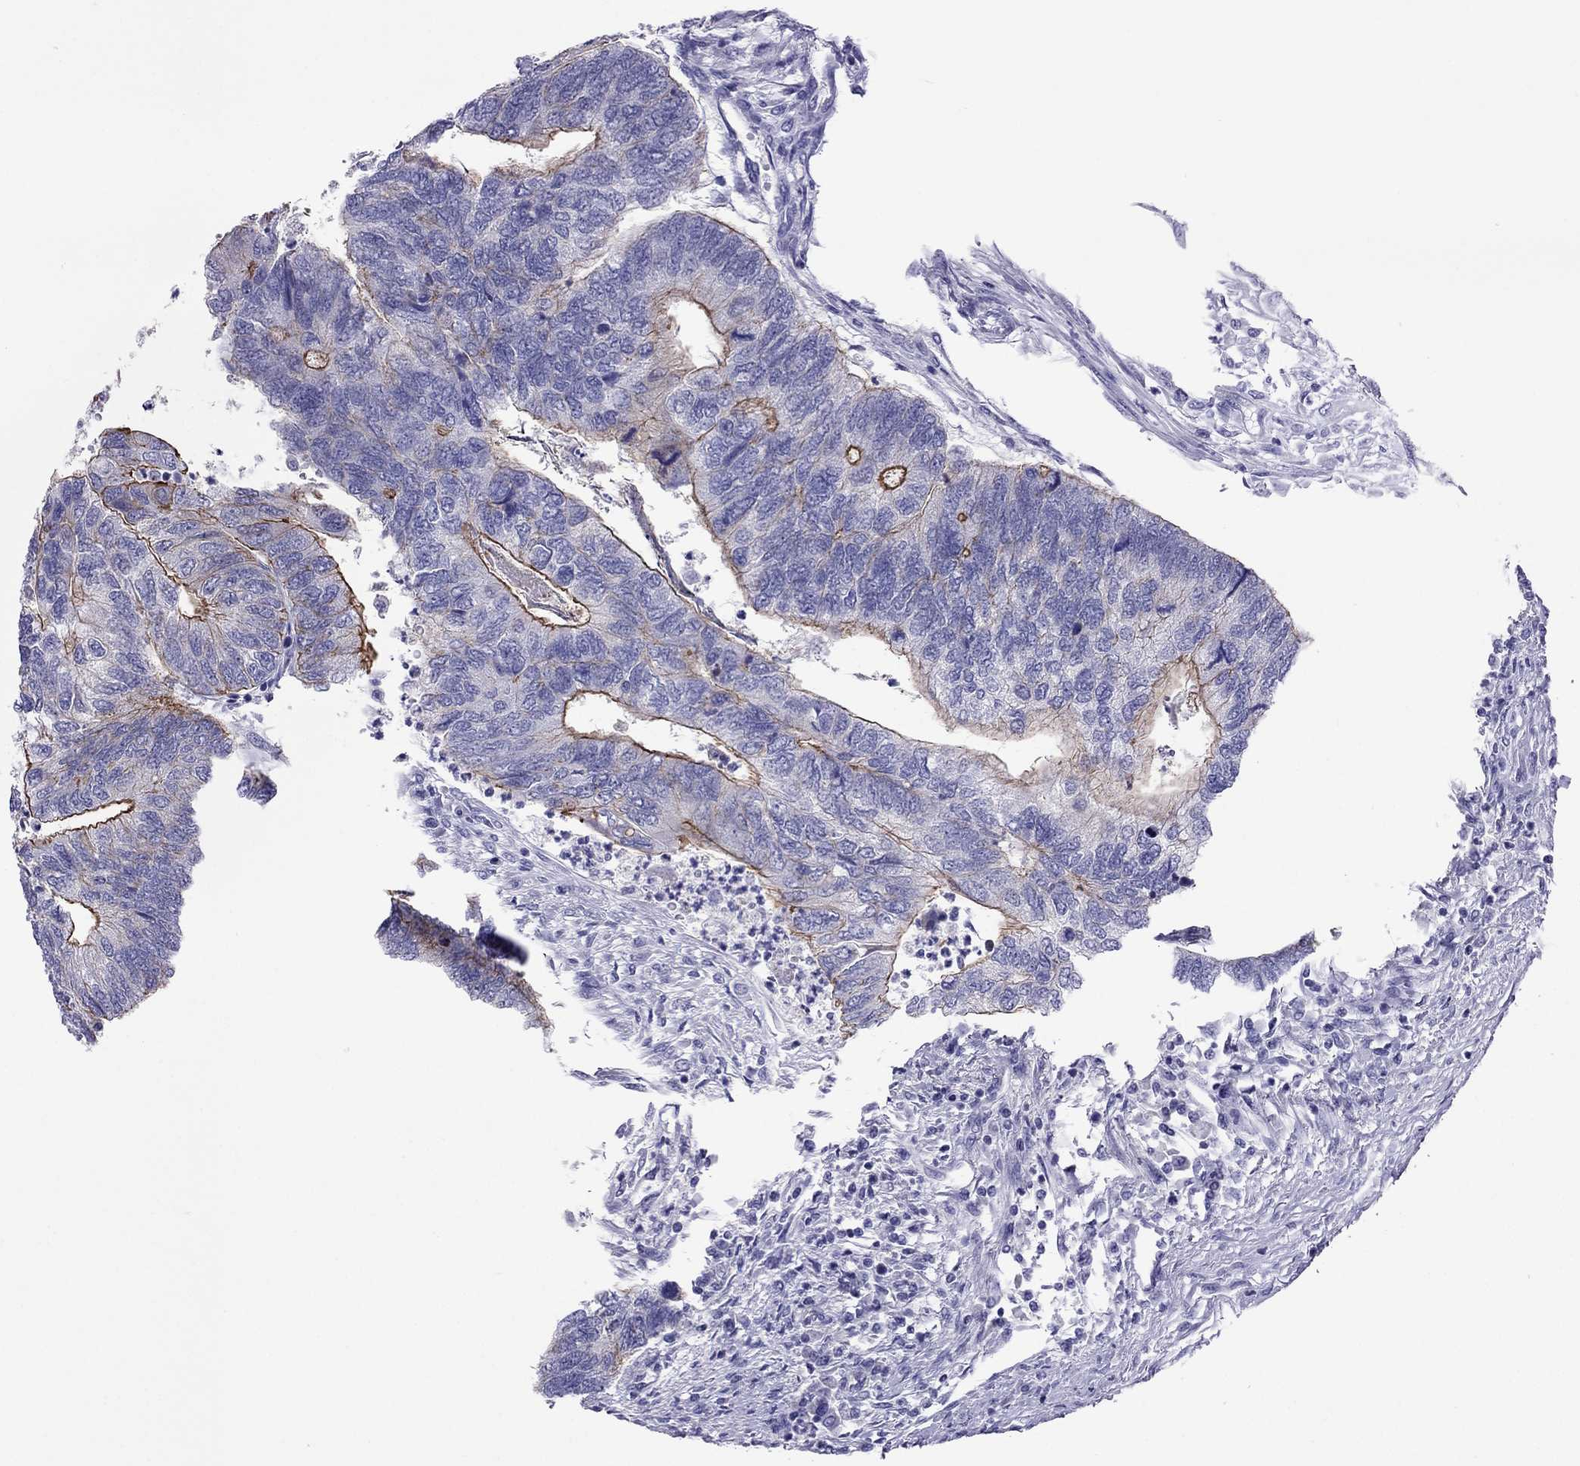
{"staining": {"intensity": "strong", "quantity": "<25%", "location": "cytoplasmic/membranous"}, "tissue": "colorectal cancer", "cell_type": "Tumor cells", "image_type": "cancer", "snomed": [{"axis": "morphology", "description": "Adenocarcinoma, NOS"}, {"axis": "topography", "description": "Colon"}], "caption": "Colorectal cancer (adenocarcinoma) tissue demonstrates strong cytoplasmic/membranous staining in approximately <25% of tumor cells", "gene": "MYL11", "patient": {"sex": "female", "age": 67}}